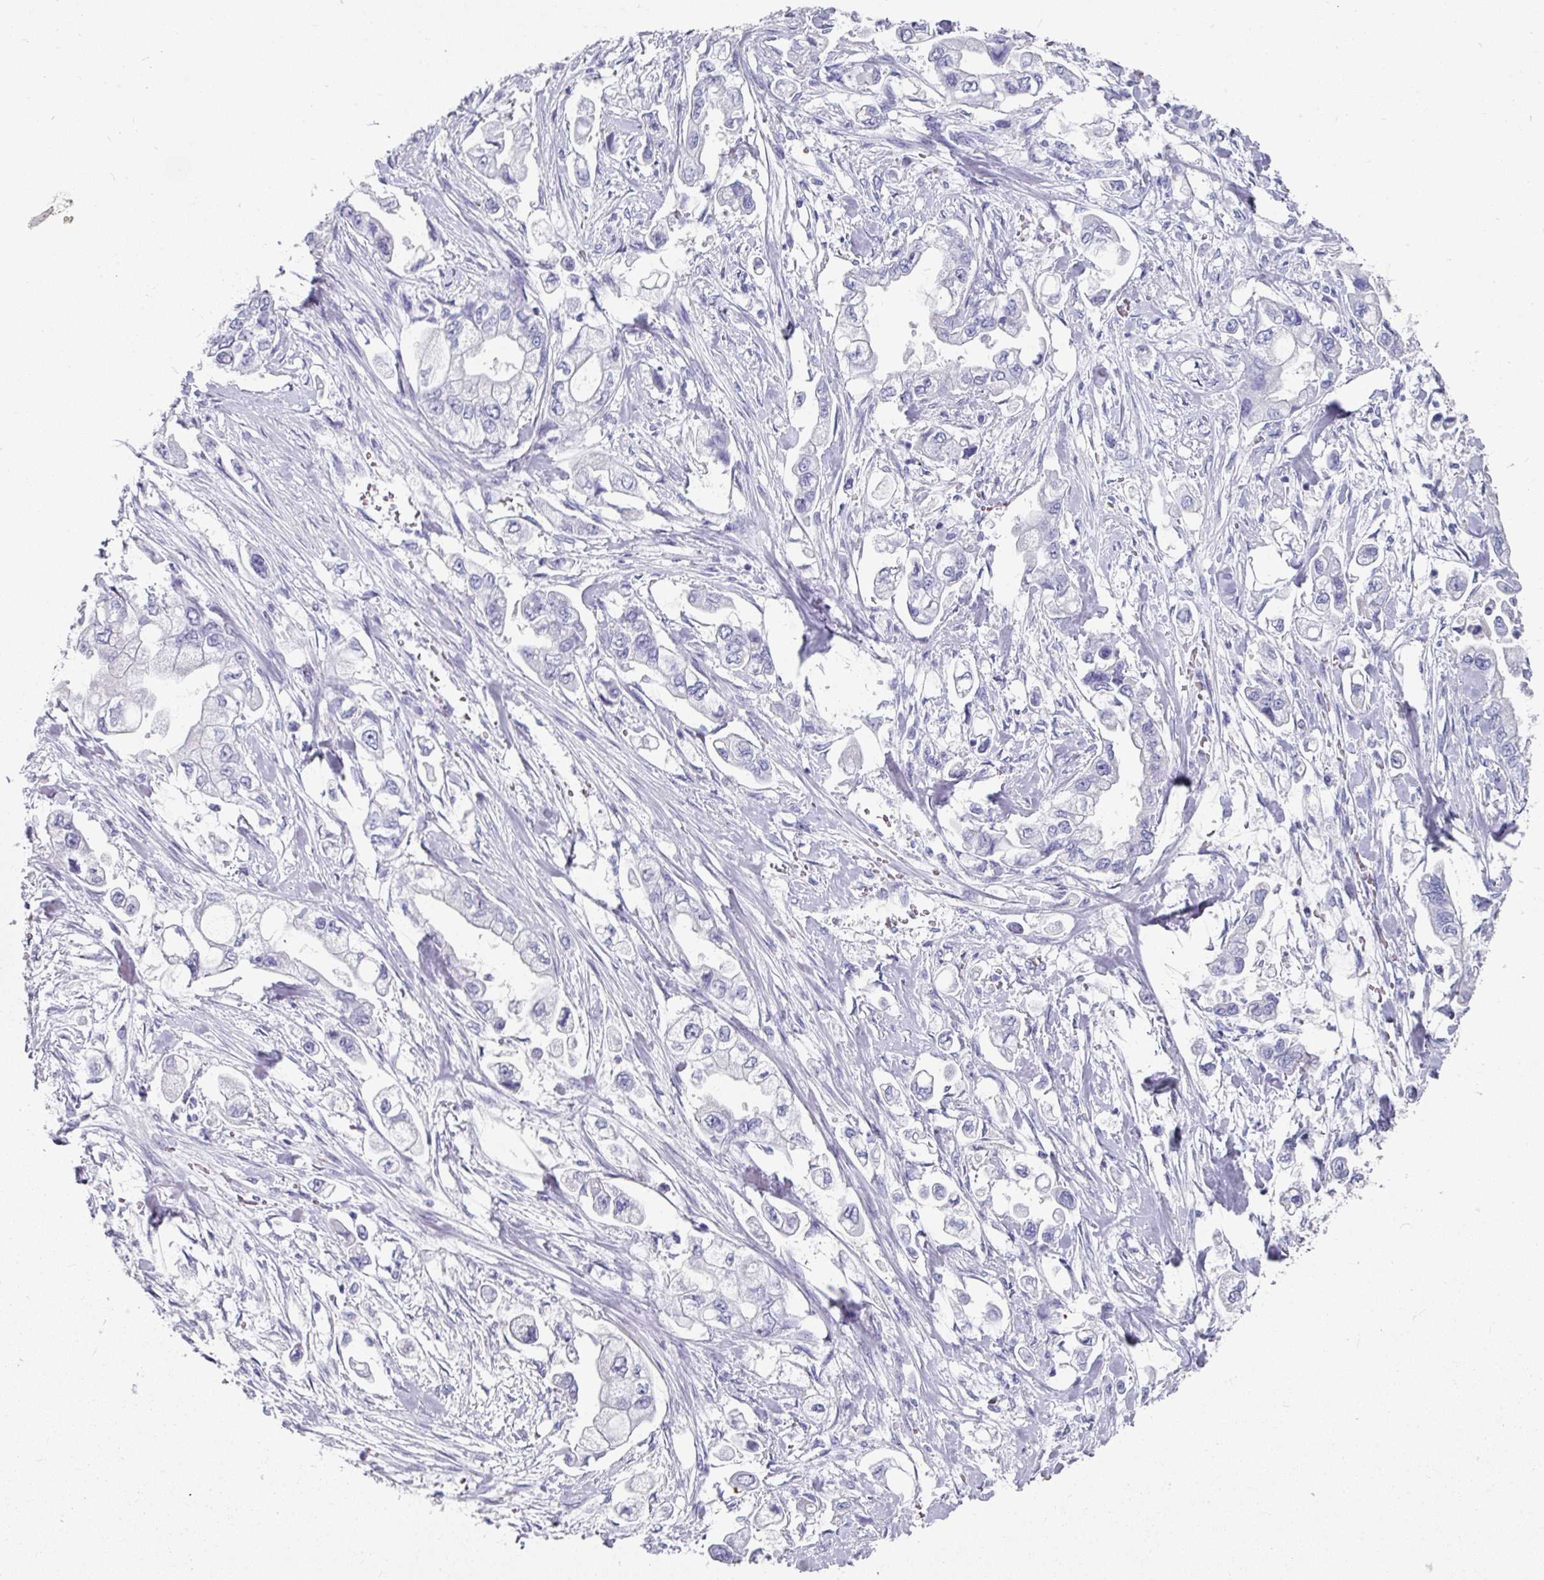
{"staining": {"intensity": "negative", "quantity": "none", "location": "none"}, "tissue": "stomach cancer", "cell_type": "Tumor cells", "image_type": "cancer", "snomed": [{"axis": "morphology", "description": "Adenocarcinoma, NOS"}, {"axis": "topography", "description": "Stomach"}], "caption": "Immunohistochemistry micrograph of stomach cancer stained for a protein (brown), which exhibits no positivity in tumor cells. (DAB (3,3'-diaminobenzidine) IHC, high magnification).", "gene": "SETBP1", "patient": {"sex": "male", "age": 62}}